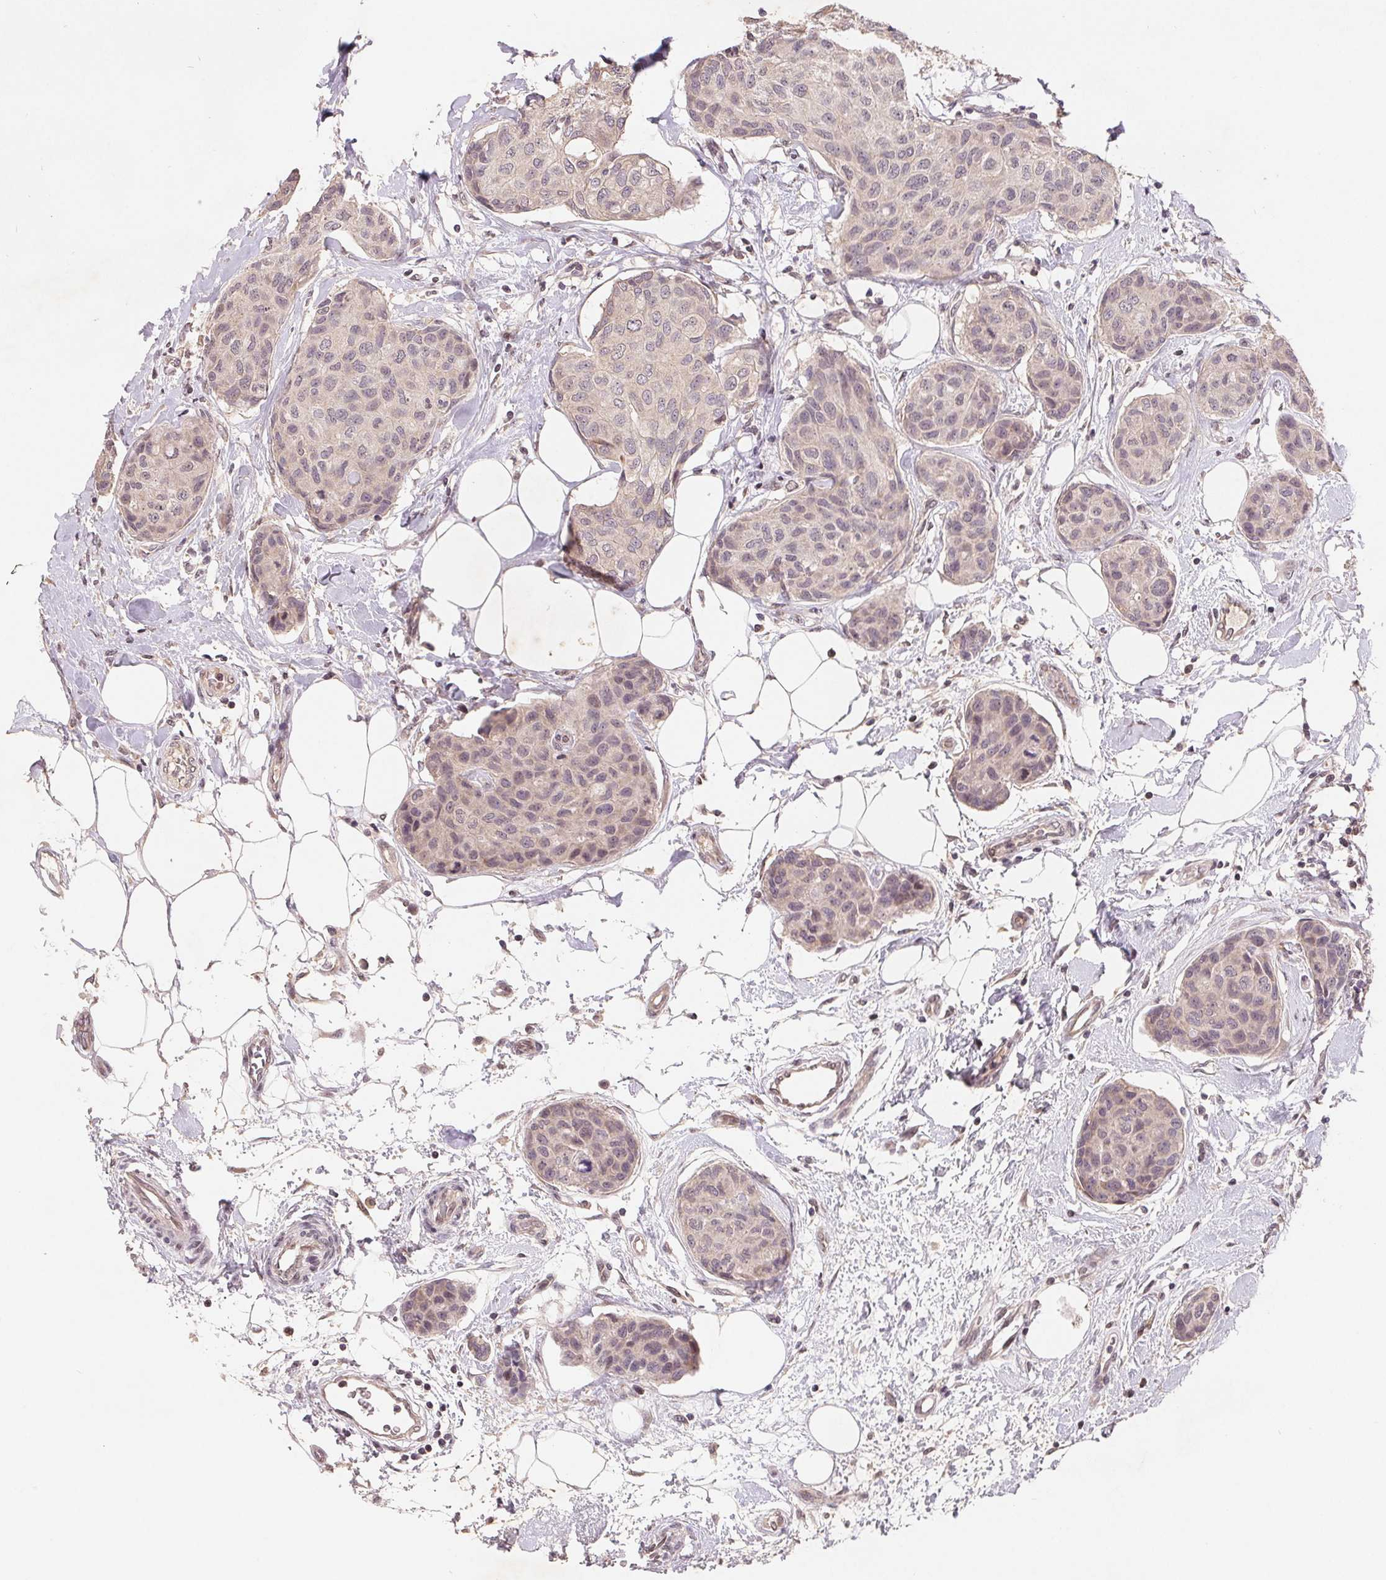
{"staining": {"intensity": "negative", "quantity": "none", "location": "none"}, "tissue": "breast cancer", "cell_type": "Tumor cells", "image_type": "cancer", "snomed": [{"axis": "morphology", "description": "Duct carcinoma"}, {"axis": "topography", "description": "Breast"}], "caption": "An immunohistochemistry micrograph of breast cancer is shown. There is no staining in tumor cells of breast cancer. (Immunohistochemistry, brightfield microscopy, high magnification).", "gene": "HMGN3", "patient": {"sex": "female", "age": 80}}